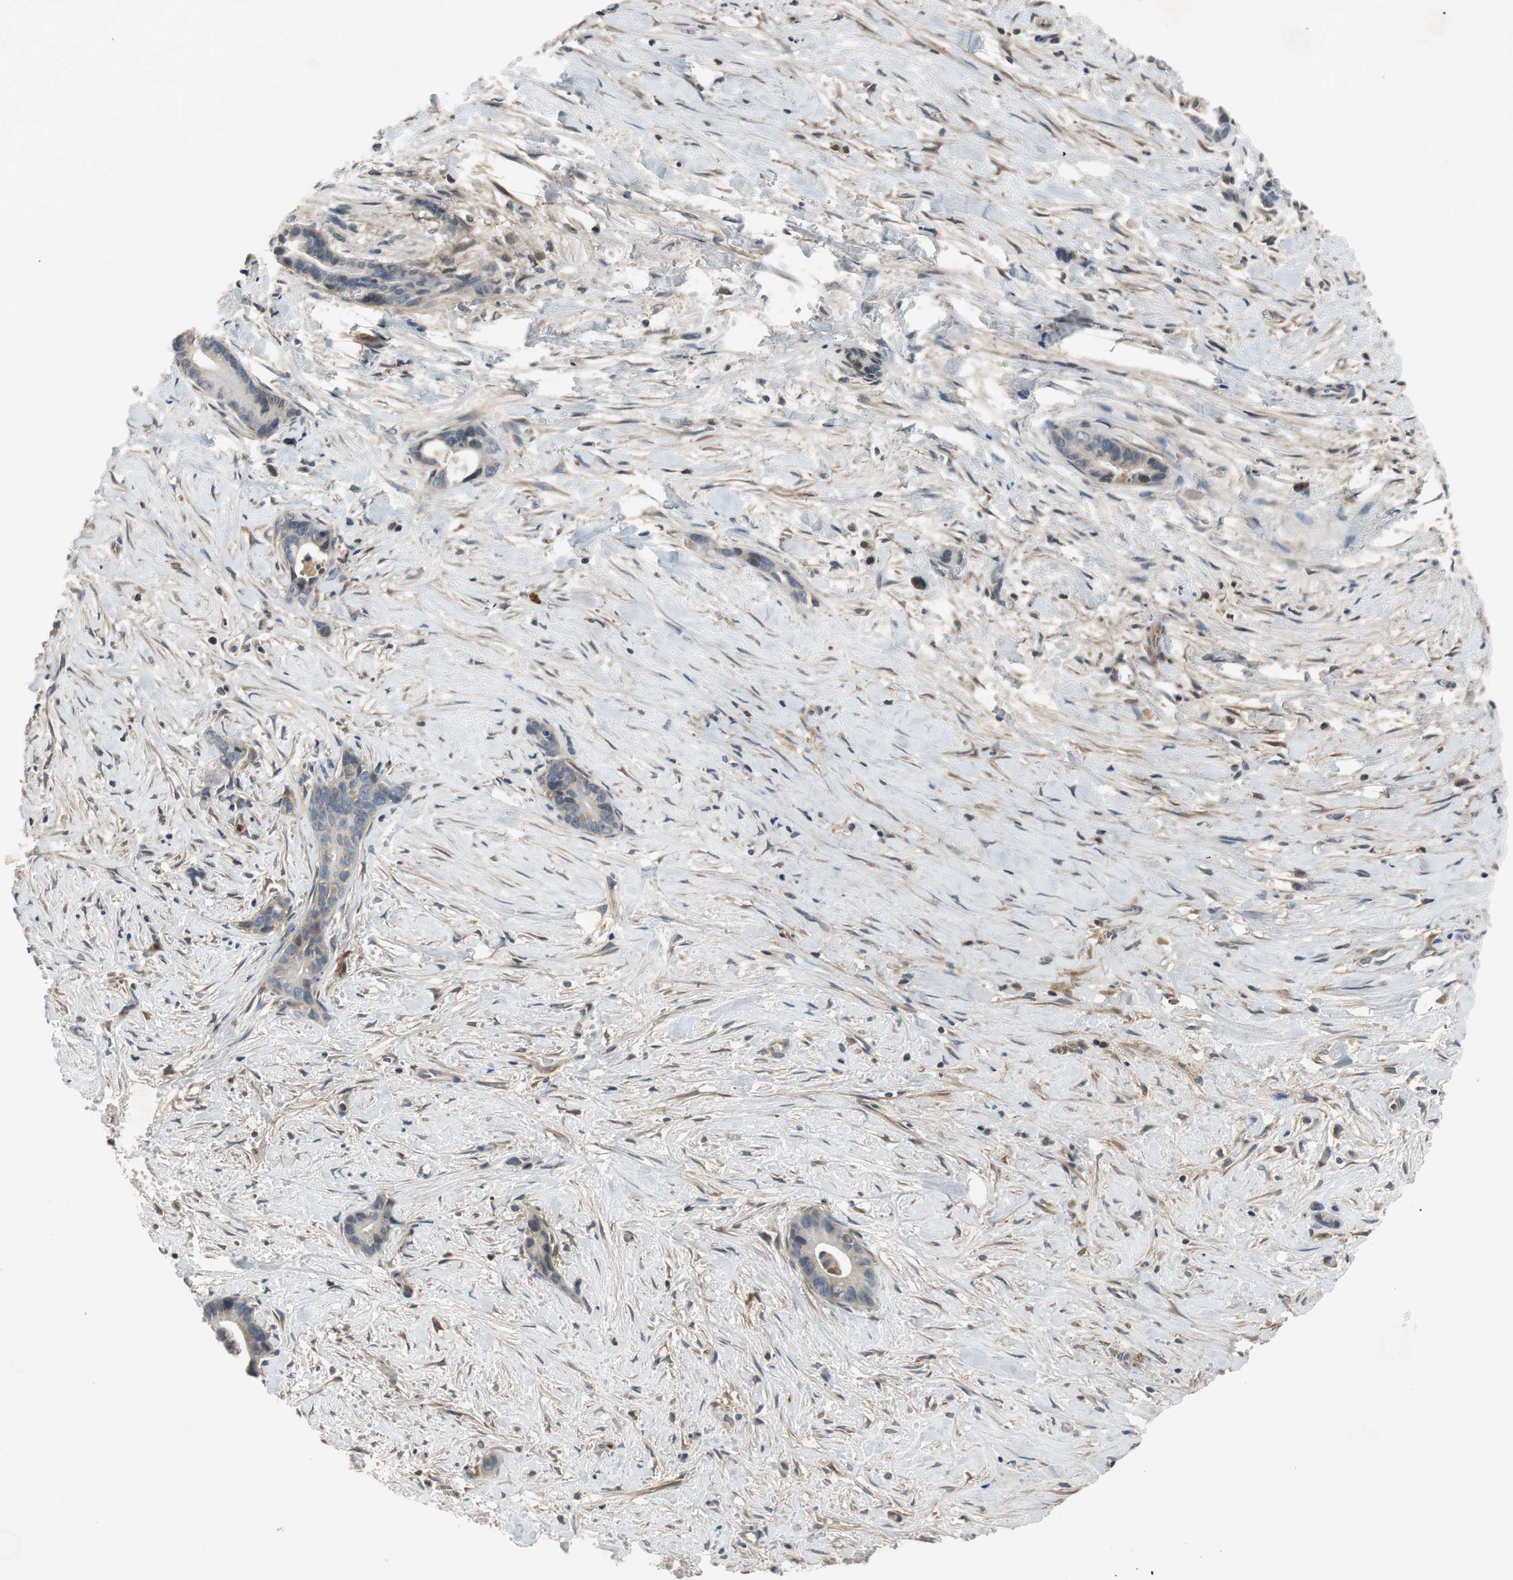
{"staining": {"intensity": "negative", "quantity": "none", "location": "none"}, "tissue": "liver cancer", "cell_type": "Tumor cells", "image_type": "cancer", "snomed": [{"axis": "morphology", "description": "Cholangiocarcinoma"}, {"axis": "topography", "description": "Liver"}], "caption": "Liver cholangiocarcinoma was stained to show a protein in brown. There is no significant positivity in tumor cells. (DAB (3,3'-diaminobenzidine) immunohistochemistry (IHC) visualized using brightfield microscopy, high magnification).", "gene": "C4A", "patient": {"sex": "female", "age": 55}}